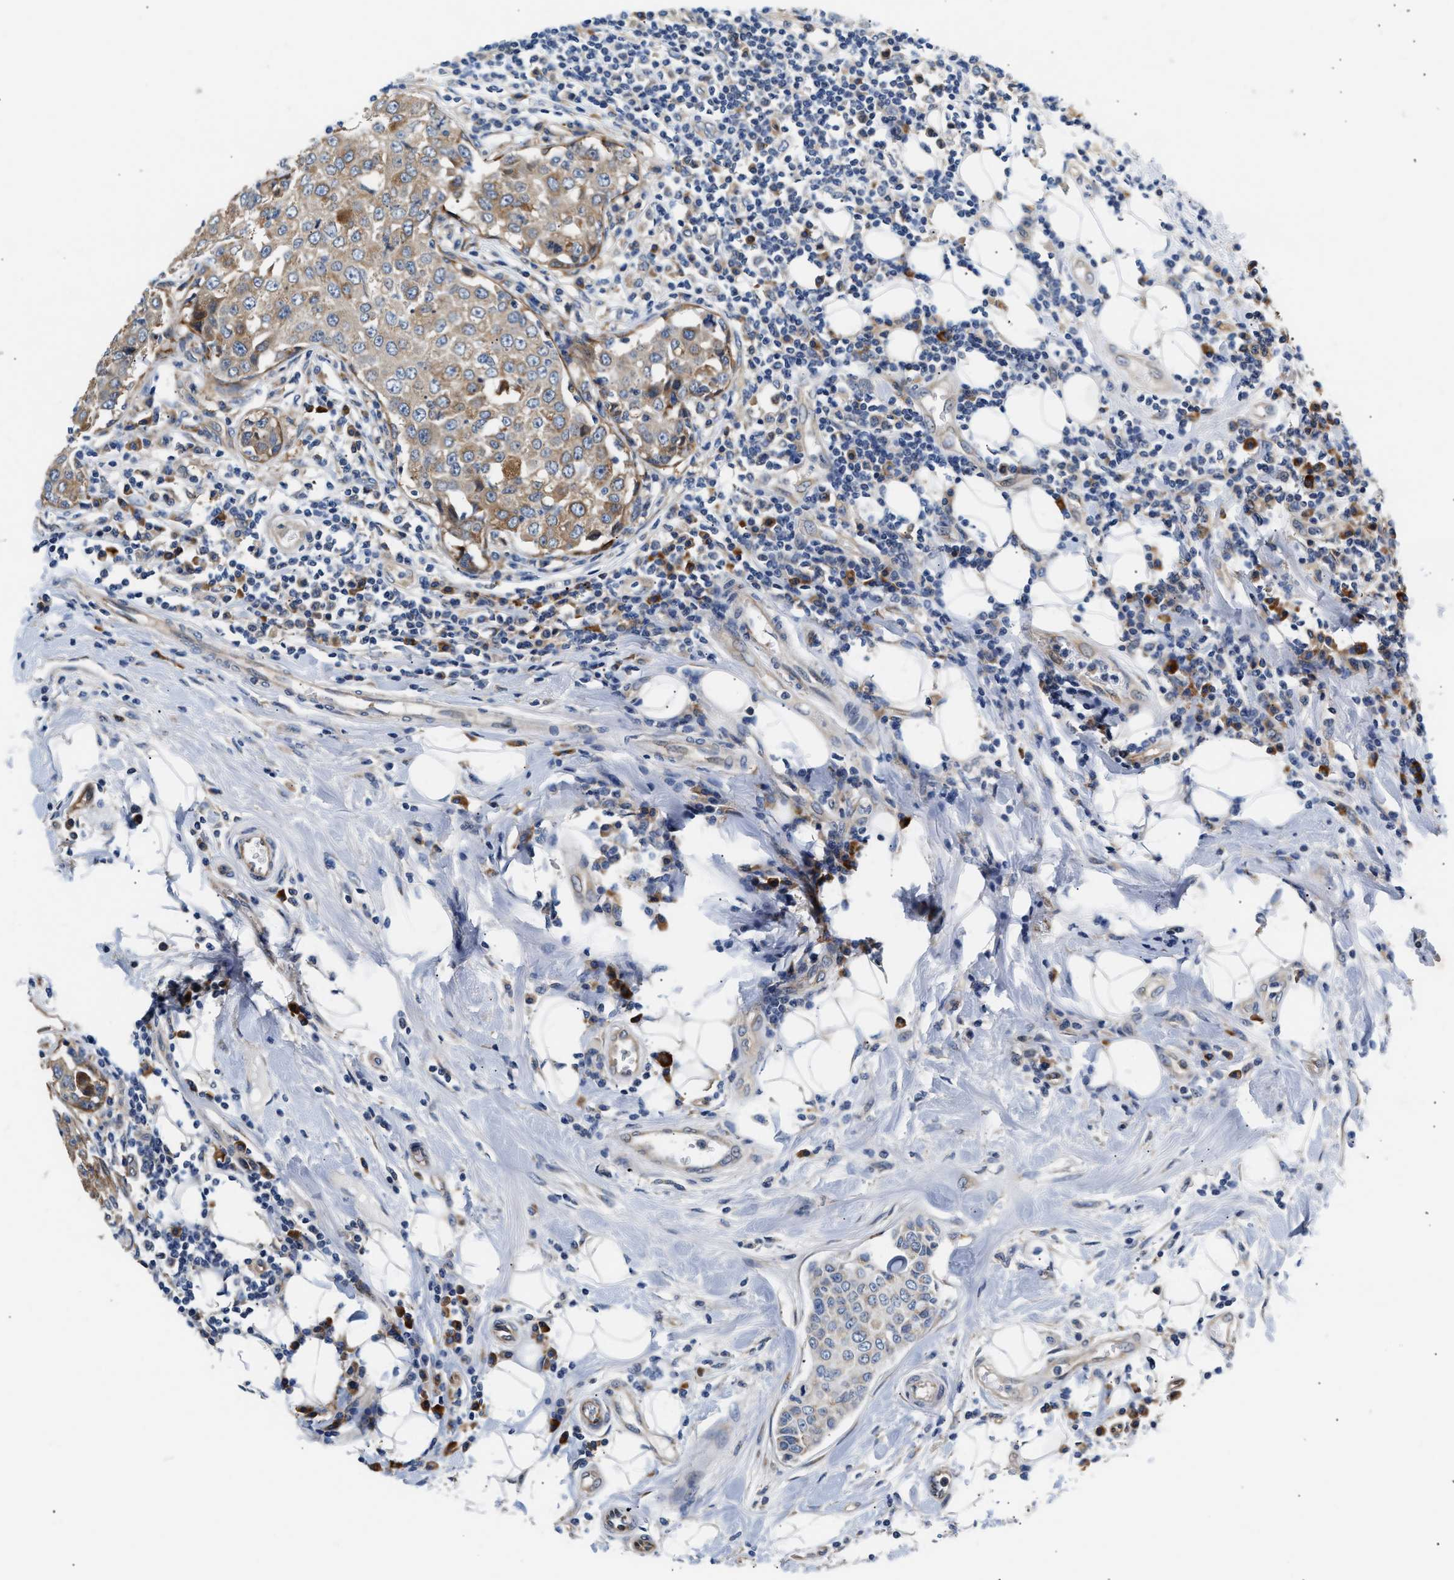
{"staining": {"intensity": "weak", "quantity": "25%-75%", "location": "cytoplasmic/membranous"}, "tissue": "breast cancer", "cell_type": "Tumor cells", "image_type": "cancer", "snomed": [{"axis": "morphology", "description": "Duct carcinoma"}, {"axis": "topography", "description": "Breast"}], "caption": "The micrograph demonstrates immunohistochemical staining of breast cancer. There is weak cytoplasmic/membranous expression is appreciated in about 25%-75% of tumor cells.", "gene": "IFT74", "patient": {"sex": "female", "age": 27}}